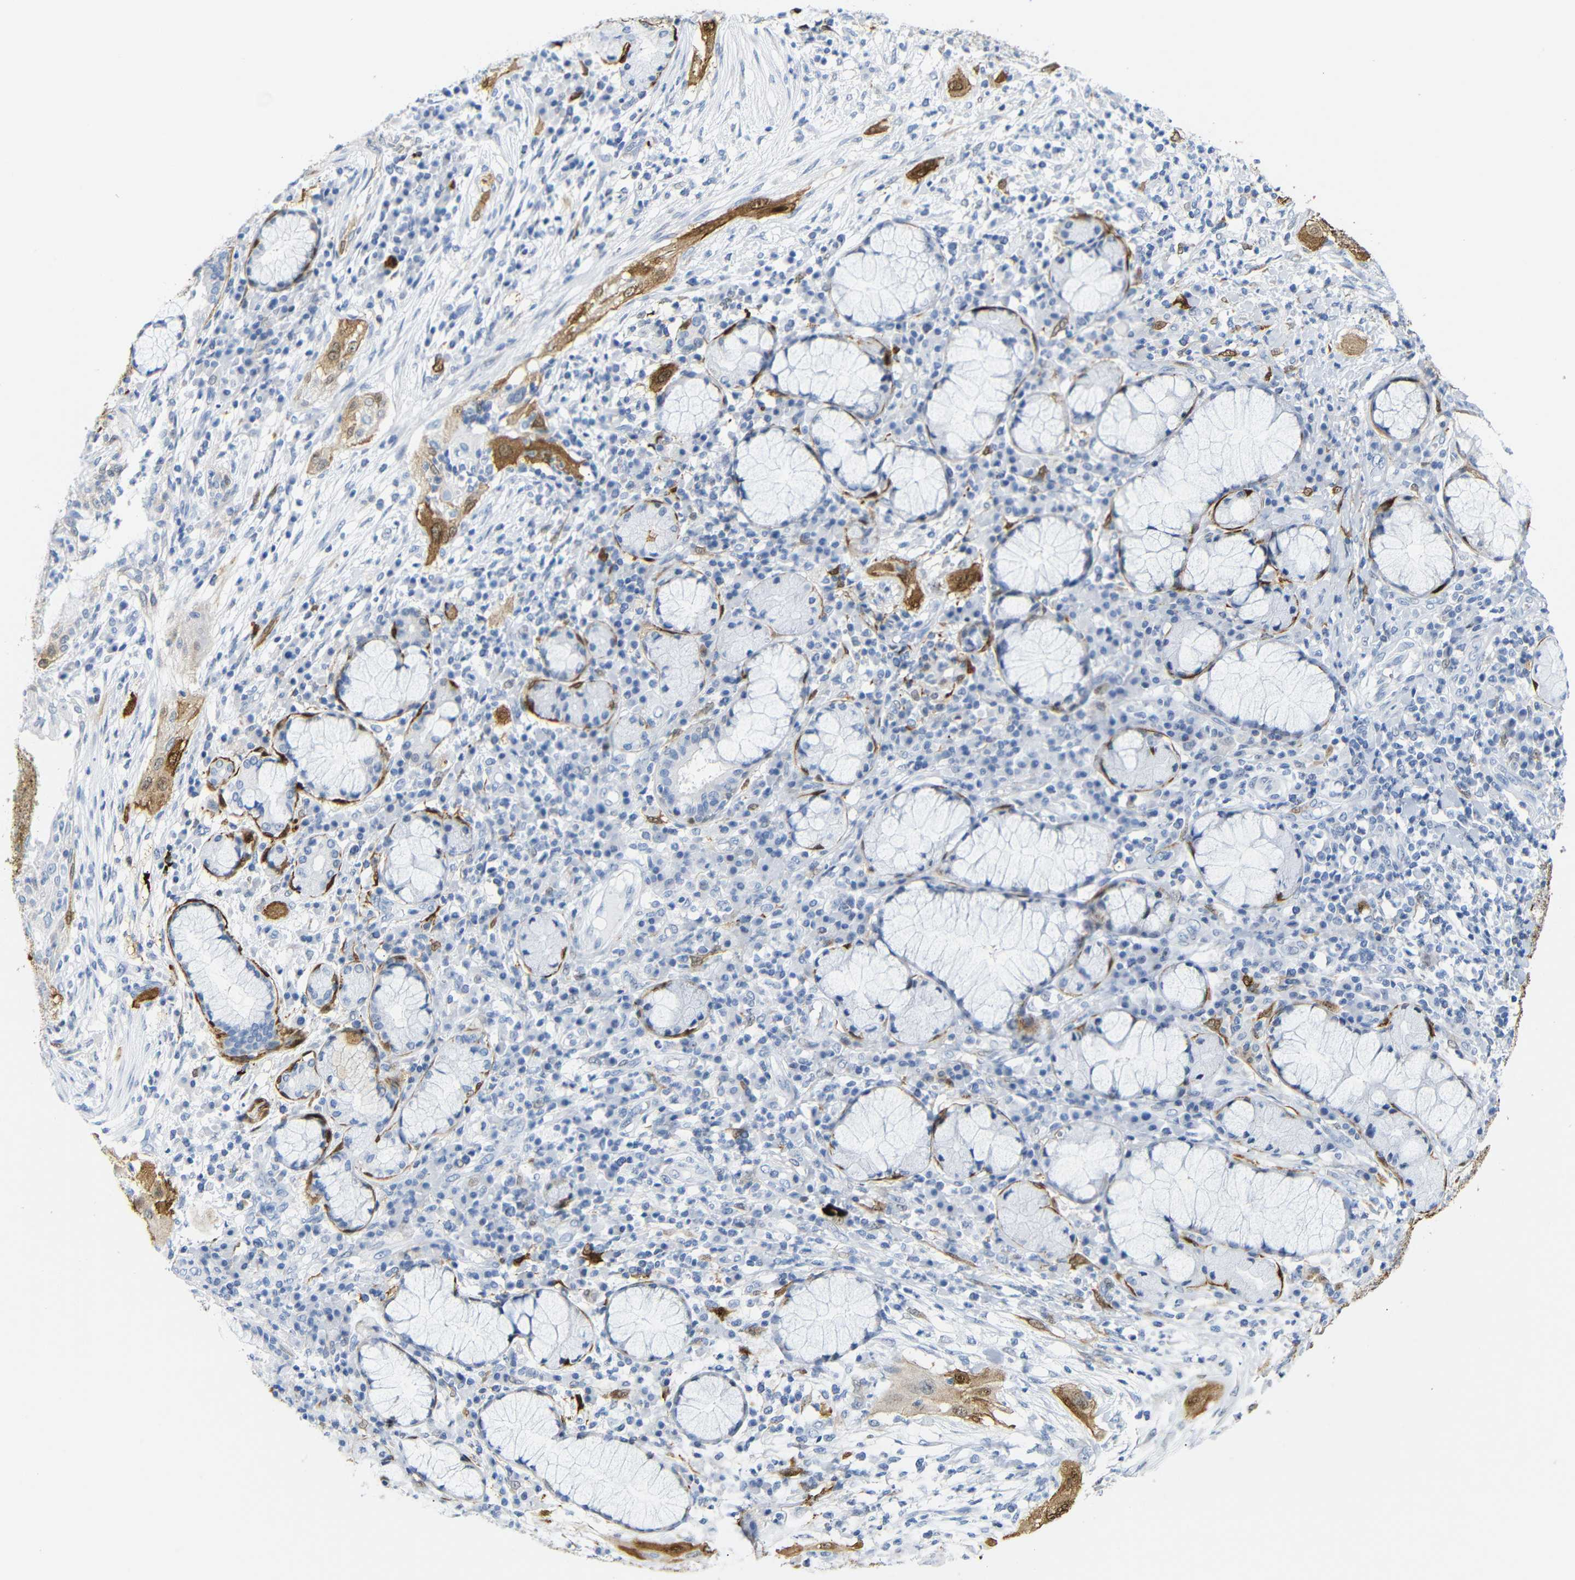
{"staining": {"intensity": "moderate", "quantity": ">75%", "location": "cytoplasmic/membranous,nuclear"}, "tissue": "lung cancer", "cell_type": "Tumor cells", "image_type": "cancer", "snomed": [{"axis": "morphology", "description": "Squamous cell carcinoma, NOS"}, {"axis": "topography", "description": "Lung"}], "caption": "IHC staining of lung cancer (squamous cell carcinoma), which reveals medium levels of moderate cytoplasmic/membranous and nuclear positivity in approximately >75% of tumor cells indicating moderate cytoplasmic/membranous and nuclear protein expression. The staining was performed using DAB (brown) for protein detection and nuclei were counterstained in hematoxylin (blue).", "gene": "MT1A", "patient": {"sex": "female", "age": 47}}